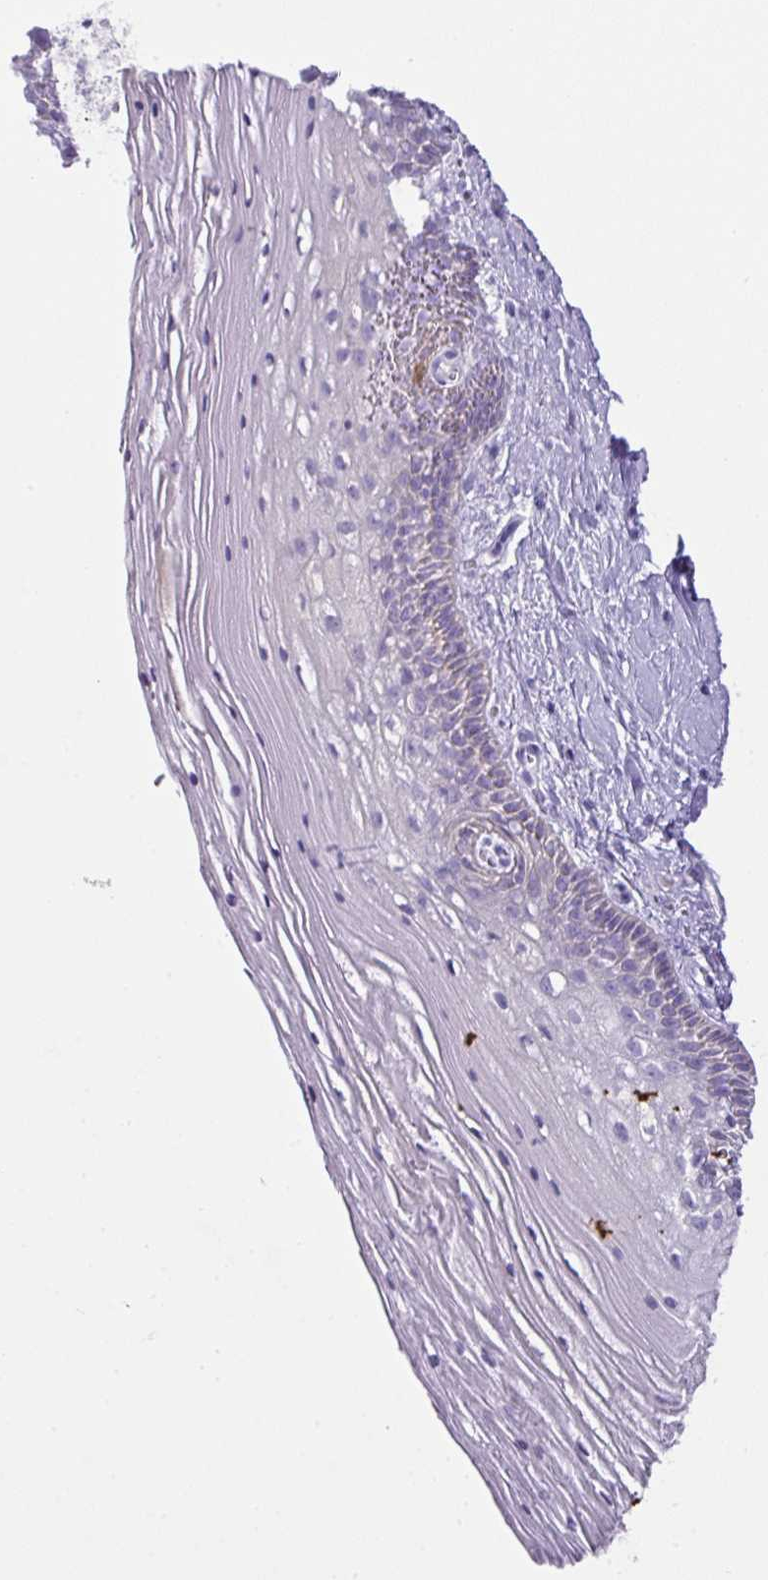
{"staining": {"intensity": "weak", "quantity": "<25%", "location": "cytoplasmic/membranous"}, "tissue": "cervix", "cell_type": "Glandular cells", "image_type": "normal", "snomed": [{"axis": "morphology", "description": "Normal tissue, NOS"}, {"axis": "topography", "description": "Cervix"}], "caption": "A high-resolution micrograph shows IHC staining of benign cervix, which displays no significant staining in glandular cells.", "gene": "TARM1", "patient": {"sex": "female", "age": 36}}